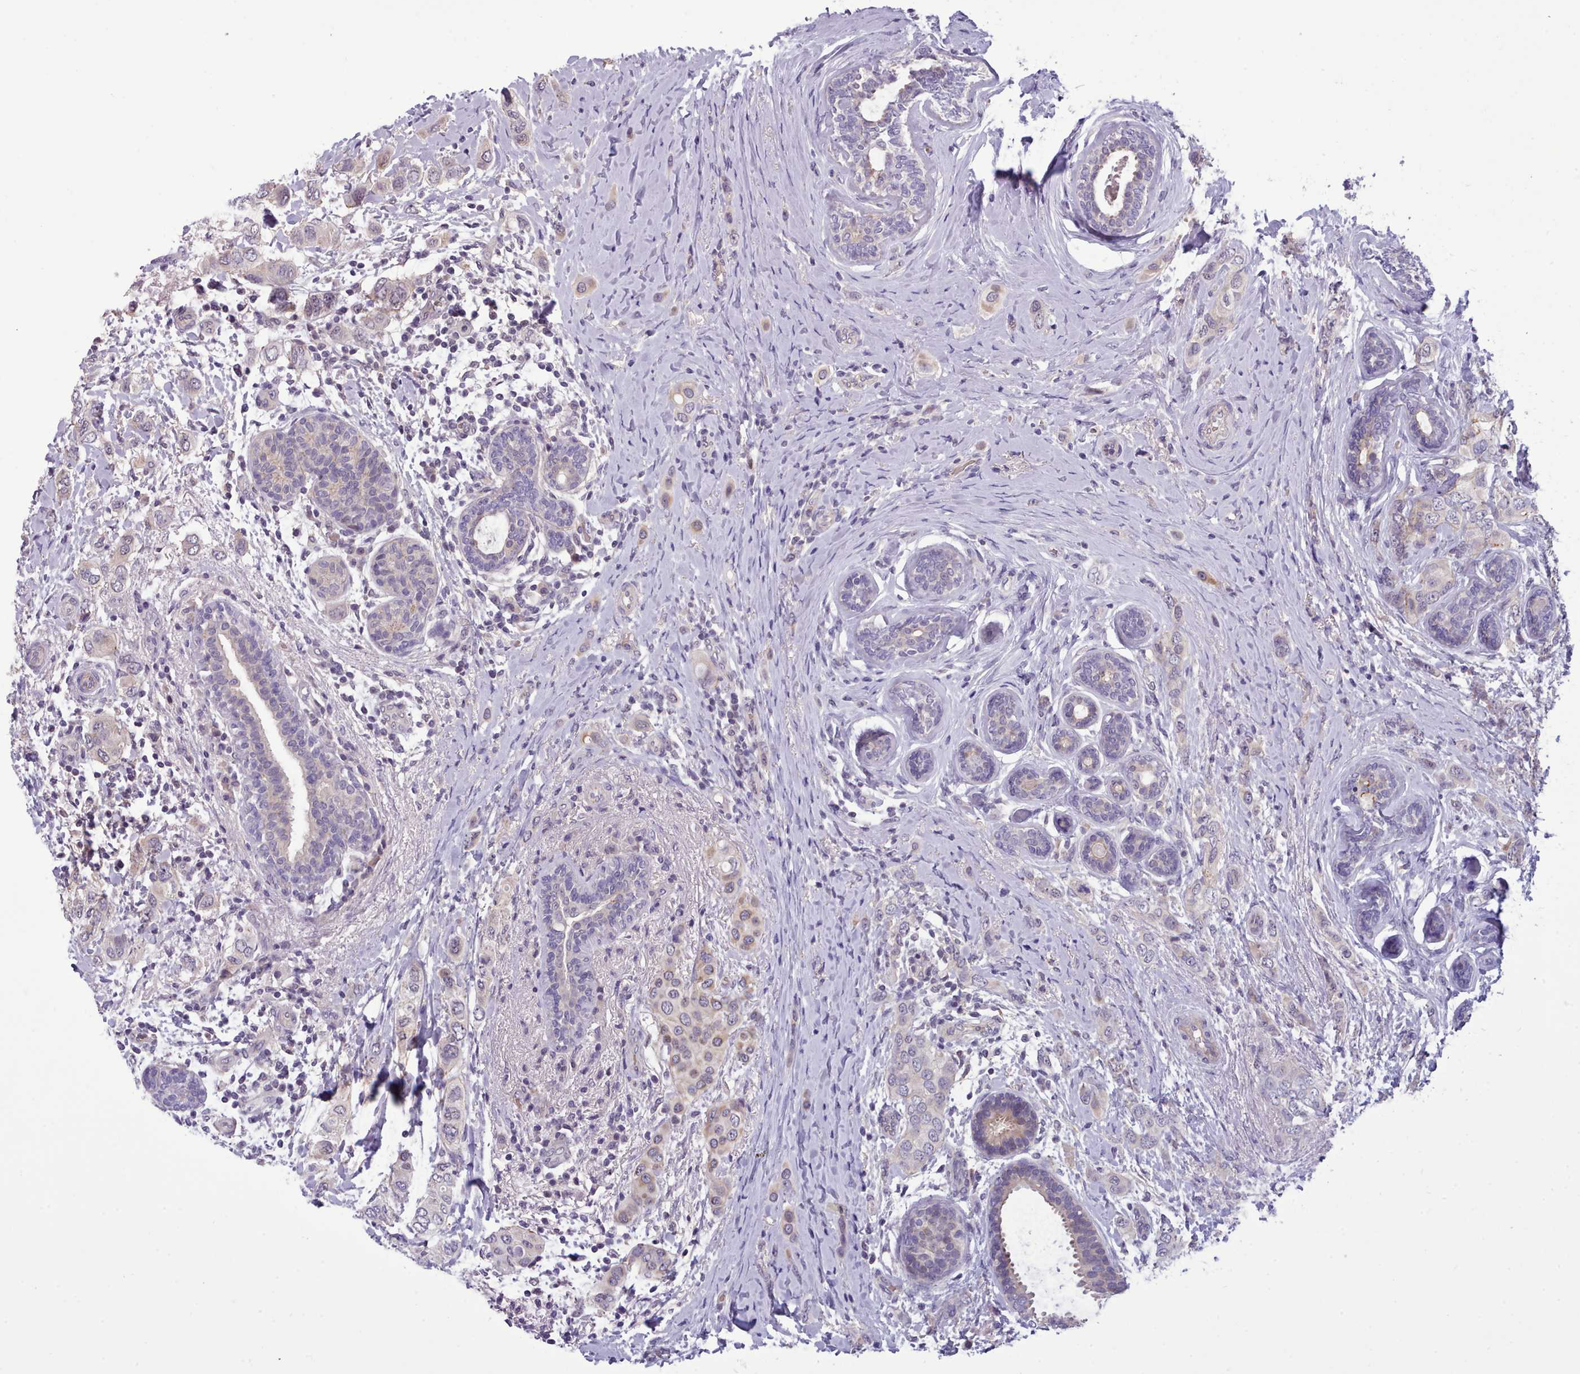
{"staining": {"intensity": "negative", "quantity": "none", "location": "none"}, "tissue": "breast cancer", "cell_type": "Tumor cells", "image_type": "cancer", "snomed": [{"axis": "morphology", "description": "Lobular carcinoma"}, {"axis": "topography", "description": "Breast"}], "caption": "Immunohistochemistry histopathology image of human breast cancer (lobular carcinoma) stained for a protein (brown), which shows no positivity in tumor cells.", "gene": "KCTD16", "patient": {"sex": "female", "age": 51}}